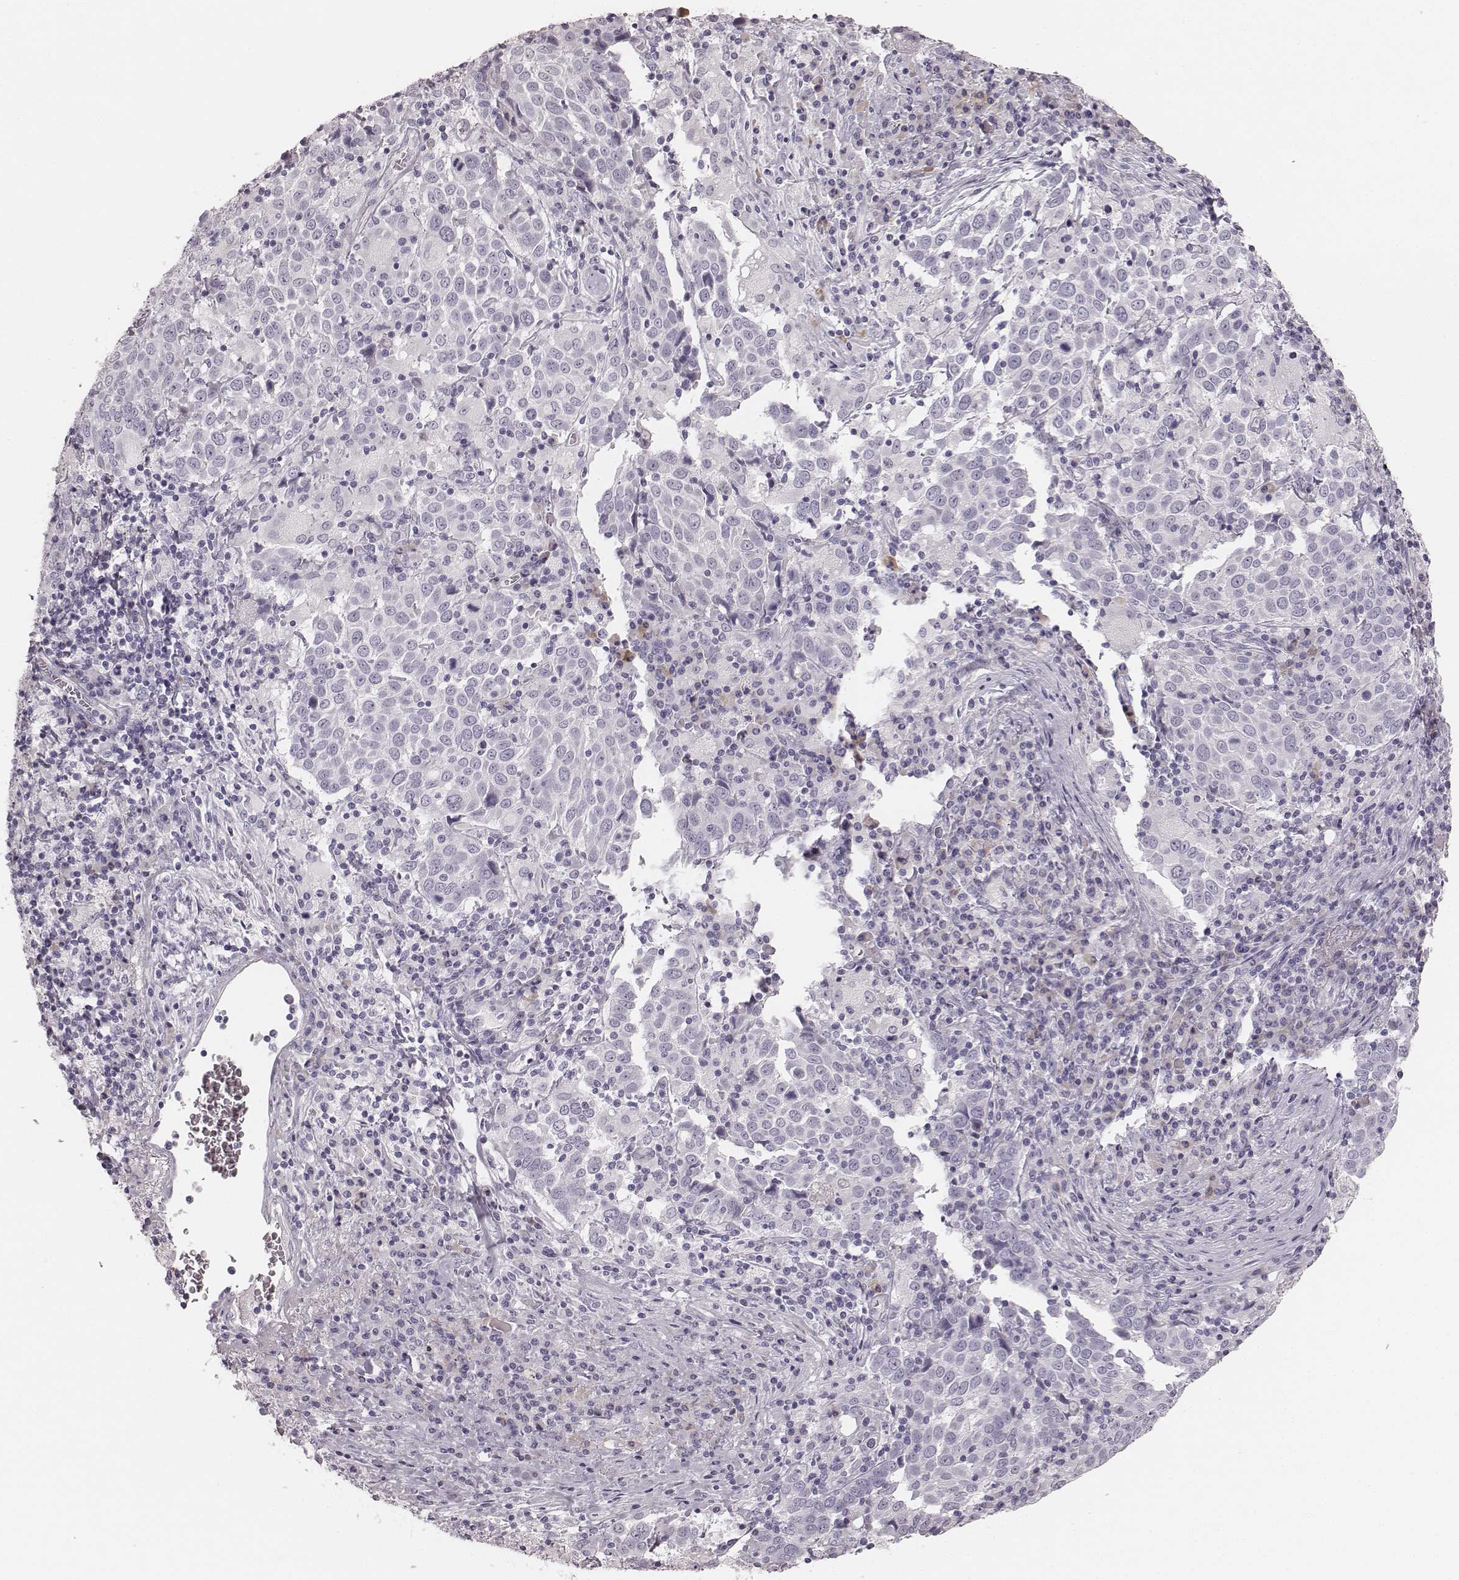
{"staining": {"intensity": "negative", "quantity": "none", "location": "none"}, "tissue": "lung cancer", "cell_type": "Tumor cells", "image_type": "cancer", "snomed": [{"axis": "morphology", "description": "Squamous cell carcinoma, NOS"}, {"axis": "topography", "description": "Lung"}], "caption": "High magnification brightfield microscopy of squamous cell carcinoma (lung) stained with DAB (3,3'-diaminobenzidine) (brown) and counterstained with hematoxylin (blue): tumor cells show no significant expression. (IHC, brightfield microscopy, high magnification).", "gene": "KRT82", "patient": {"sex": "male", "age": 57}}